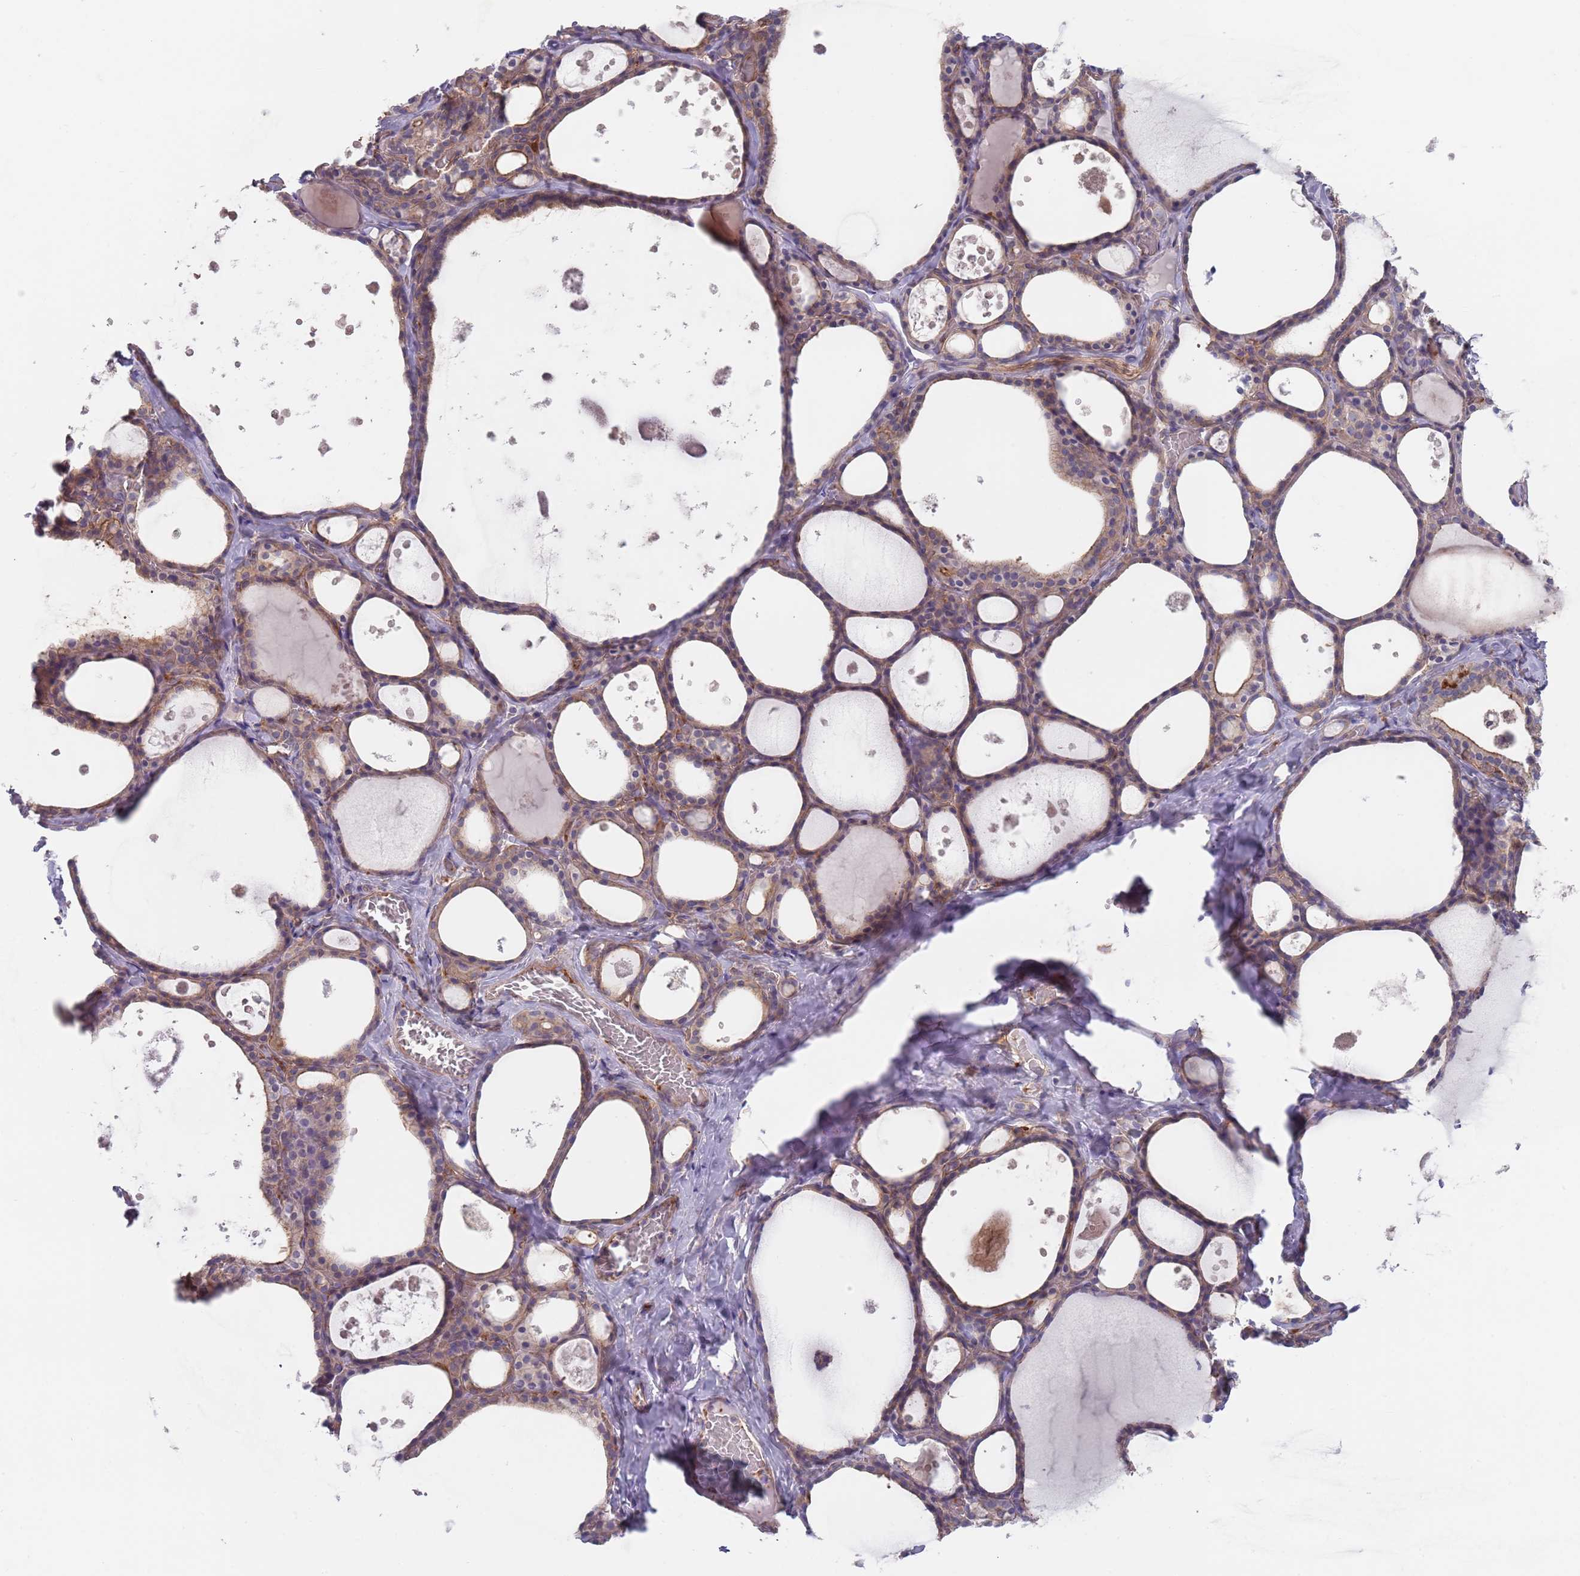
{"staining": {"intensity": "weak", "quantity": ">75%", "location": "cytoplasmic/membranous"}, "tissue": "thyroid gland", "cell_type": "Glandular cells", "image_type": "normal", "snomed": [{"axis": "morphology", "description": "Normal tissue, NOS"}, {"axis": "topography", "description": "Thyroid gland"}], "caption": "A photomicrograph showing weak cytoplasmic/membranous staining in approximately >75% of glandular cells in benign thyroid gland, as visualized by brown immunohistochemical staining.", "gene": "APPL2", "patient": {"sex": "male", "age": 56}}